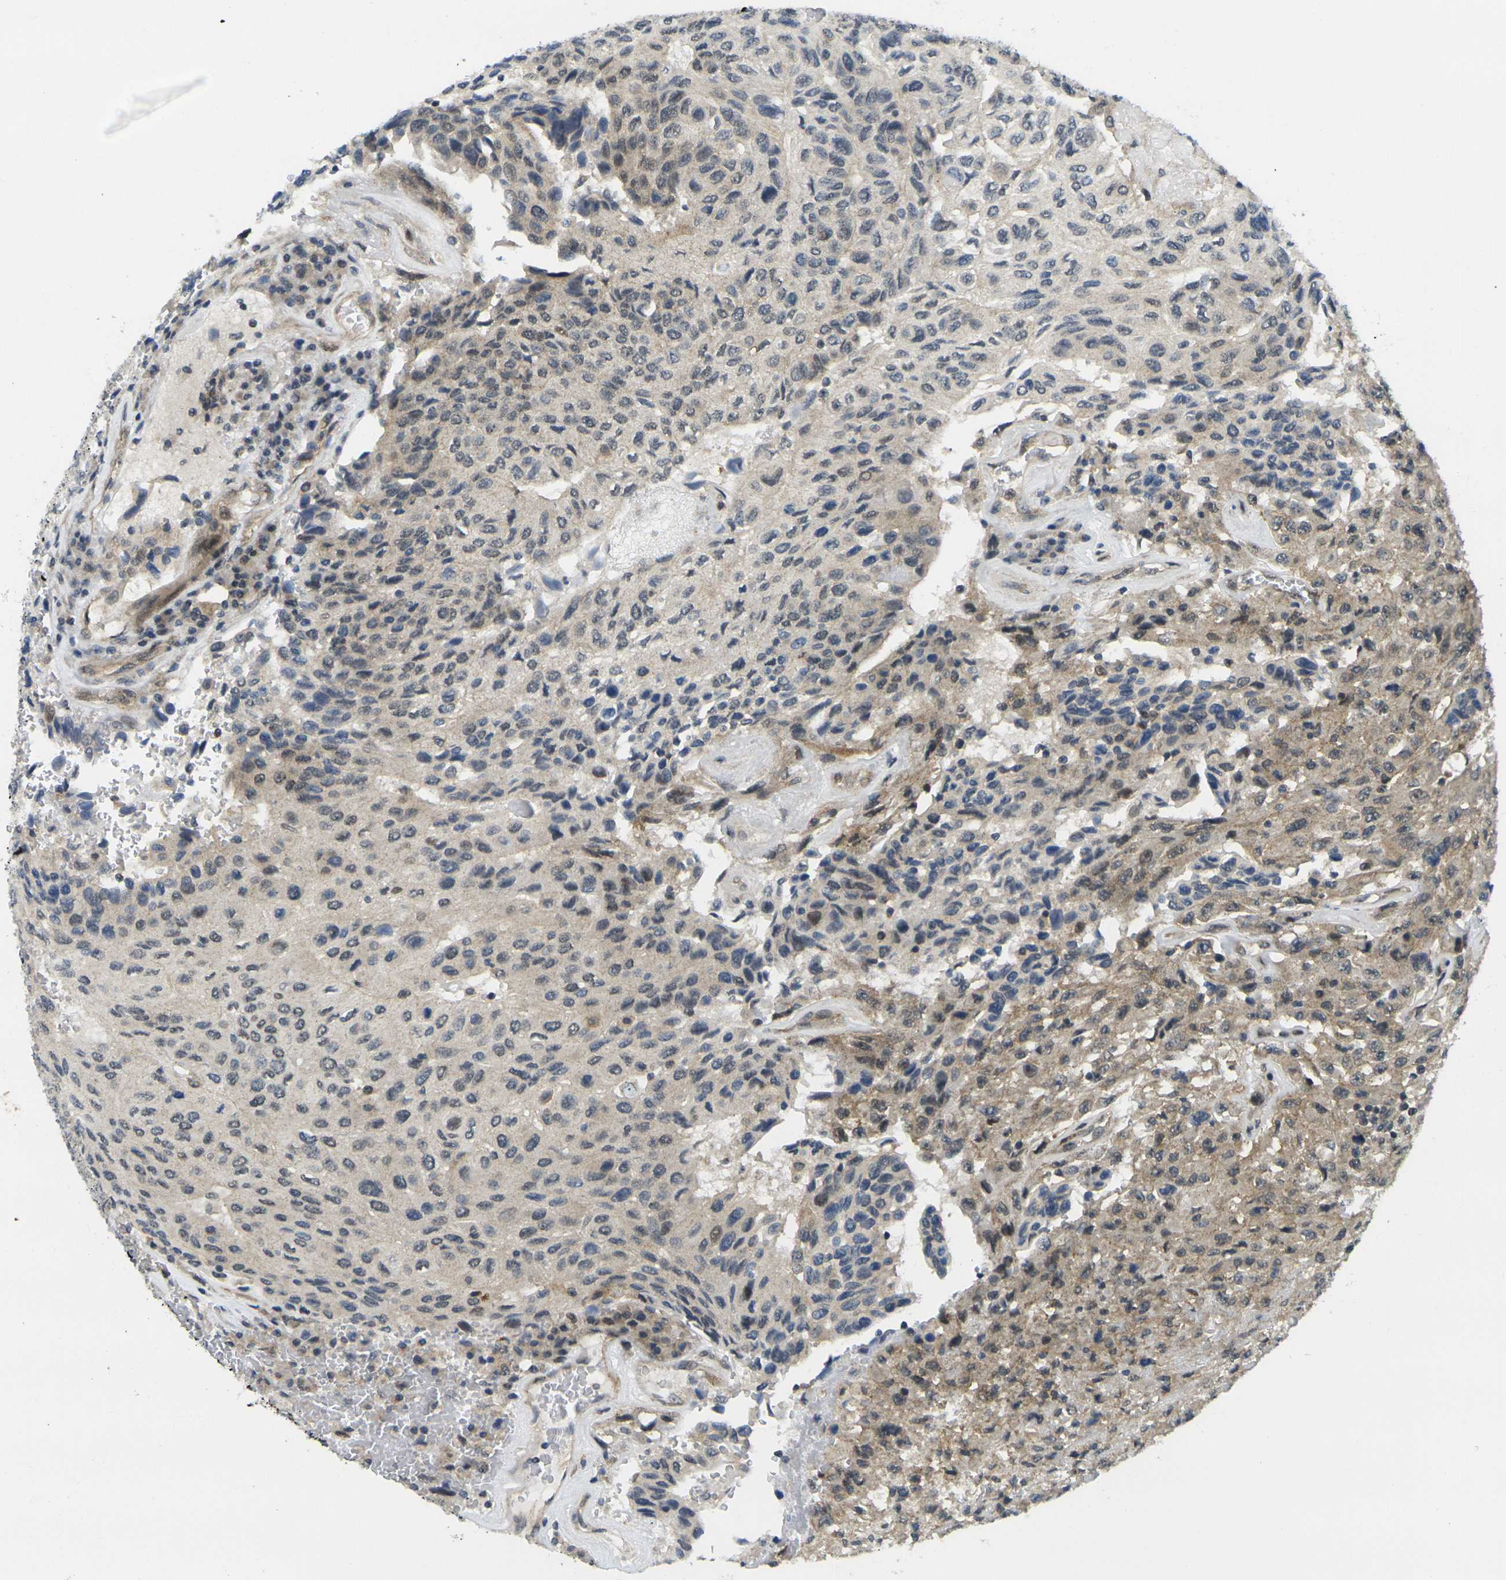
{"staining": {"intensity": "weak", "quantity": "25%-75%", "location": "cytoplasmic/membranous"}, "tissue": "urothelial cancer", "cell_type": "Tumor cells", "image_type": "cancer", "snomed": [{"axis": "morphology", "description": "Urothelial carcinoma, High grade"}, {"axis": "topography", "description": "Urinary bladder"}], "caption": "Approximately 25%-75% of tumor cells in human urothelial cancer display weak cytoplasmic/membranous protein staining as visualized by brown immunohistochemical staining.", "gene": "KCTD10", "patient": {"sex": "male", "age": 66}}